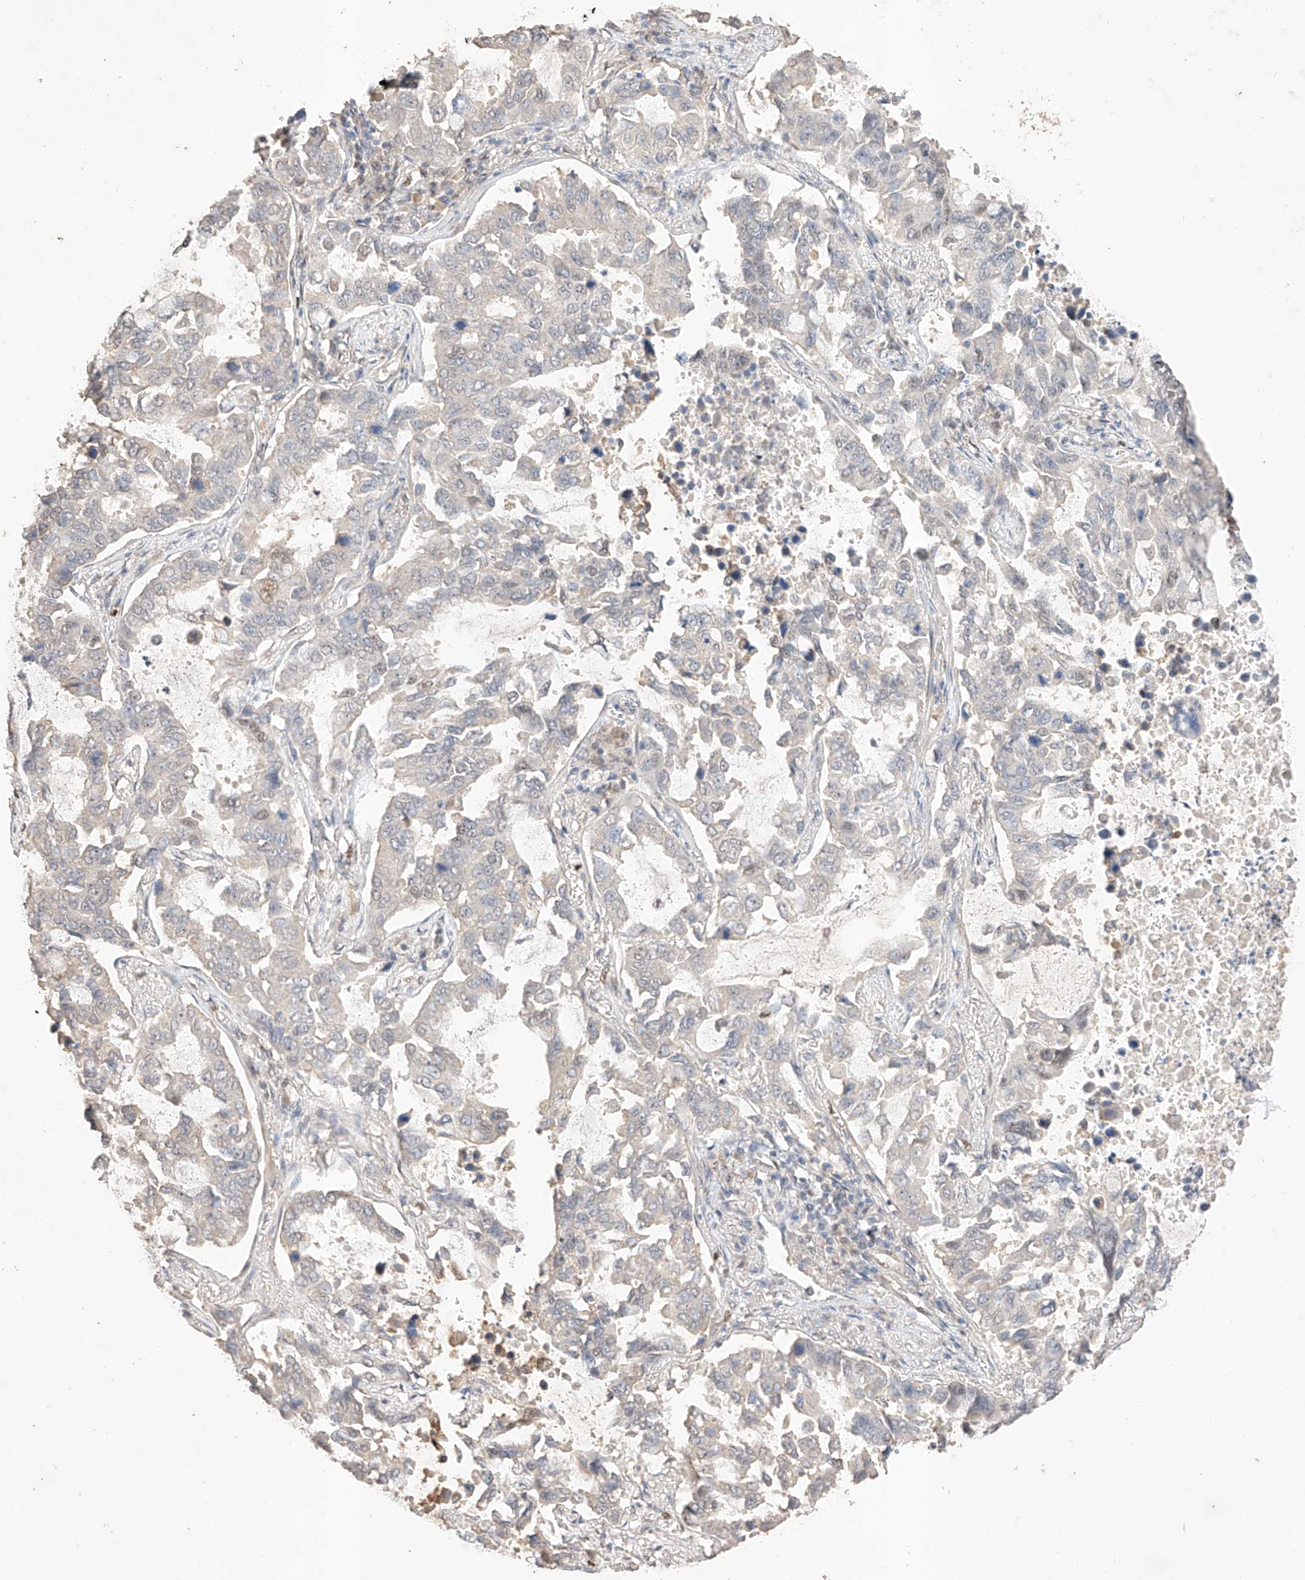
{"staining": {"intensity": "negative", "quantity": "none", "location": "none"}, "tissue": "lung cancer", "cell_type": "Tumor cells", "image_type": "cancer", "snomed": [{"axis": "morphology", "description": "Adenocarcinoma, NOS"}, {"axis": "topography", "description": "Lung"}], "caption": "This is an immunohistochemistry (IHC) micrograph of human lung cancer. There is no staining in tumor cells.", "gene": "APIP", "patient": {"sex": "male", "age": 64}}